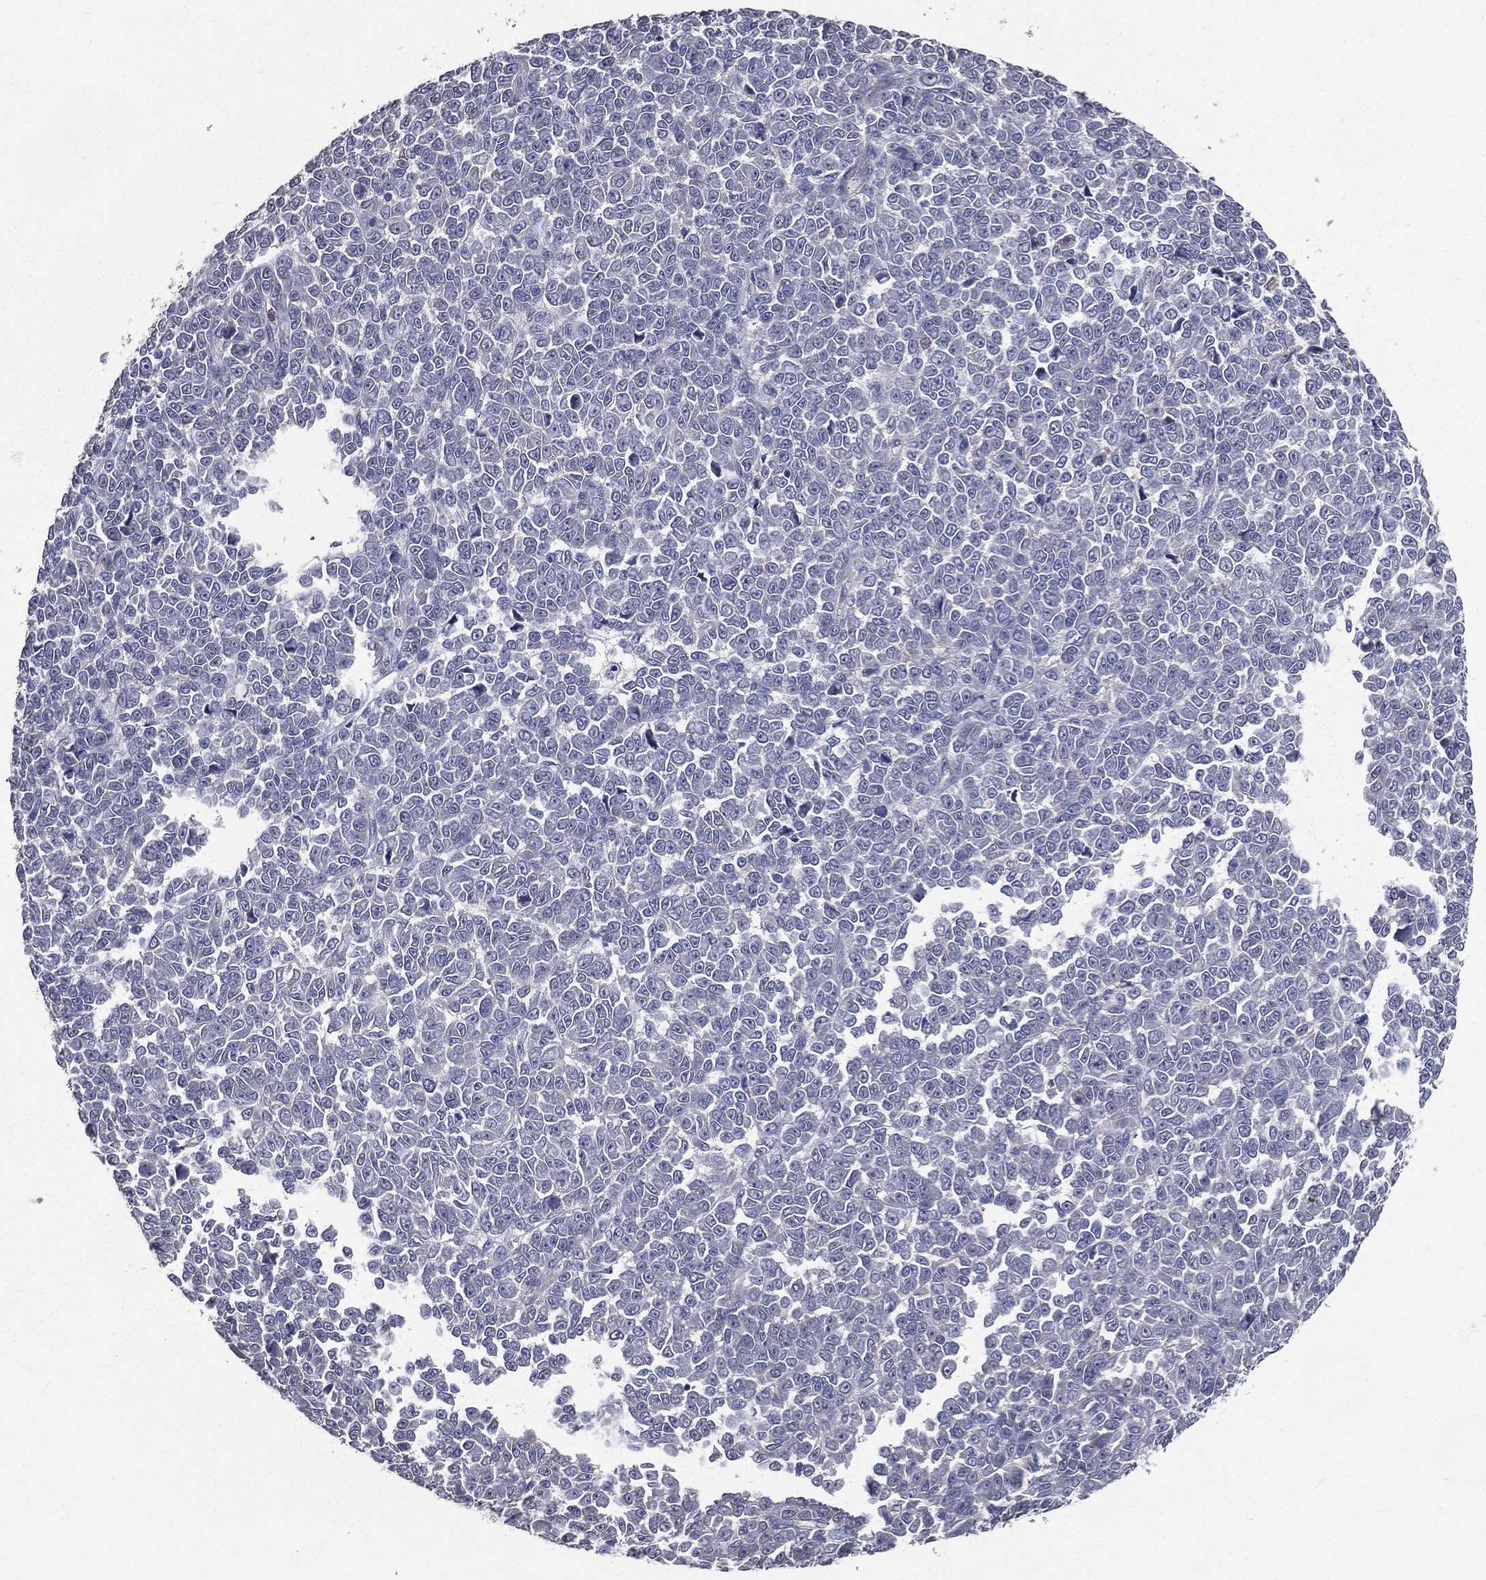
{"staining": {"intensity": "negative", "quantity": "none", "location": "none"}, "tissue": "melanoma", "cell_type": "Tumor cells", "image_type": "cancer", "snomed": [{"axis": "morphology", "description": "Malignant melanoma, NOS"}, {"axis": "topography", "description": "Skin"}], "caption": "Tumor cells are negative for brown protein staining in malignant melanoma. The staining is performed using DAB (3,3'-diaminobenzidine) brown chromogen with nuclei counter-stained in using hematoxylin.", "gene": "SERPINB2", "patient": {"sex": "female", "age": 95}}